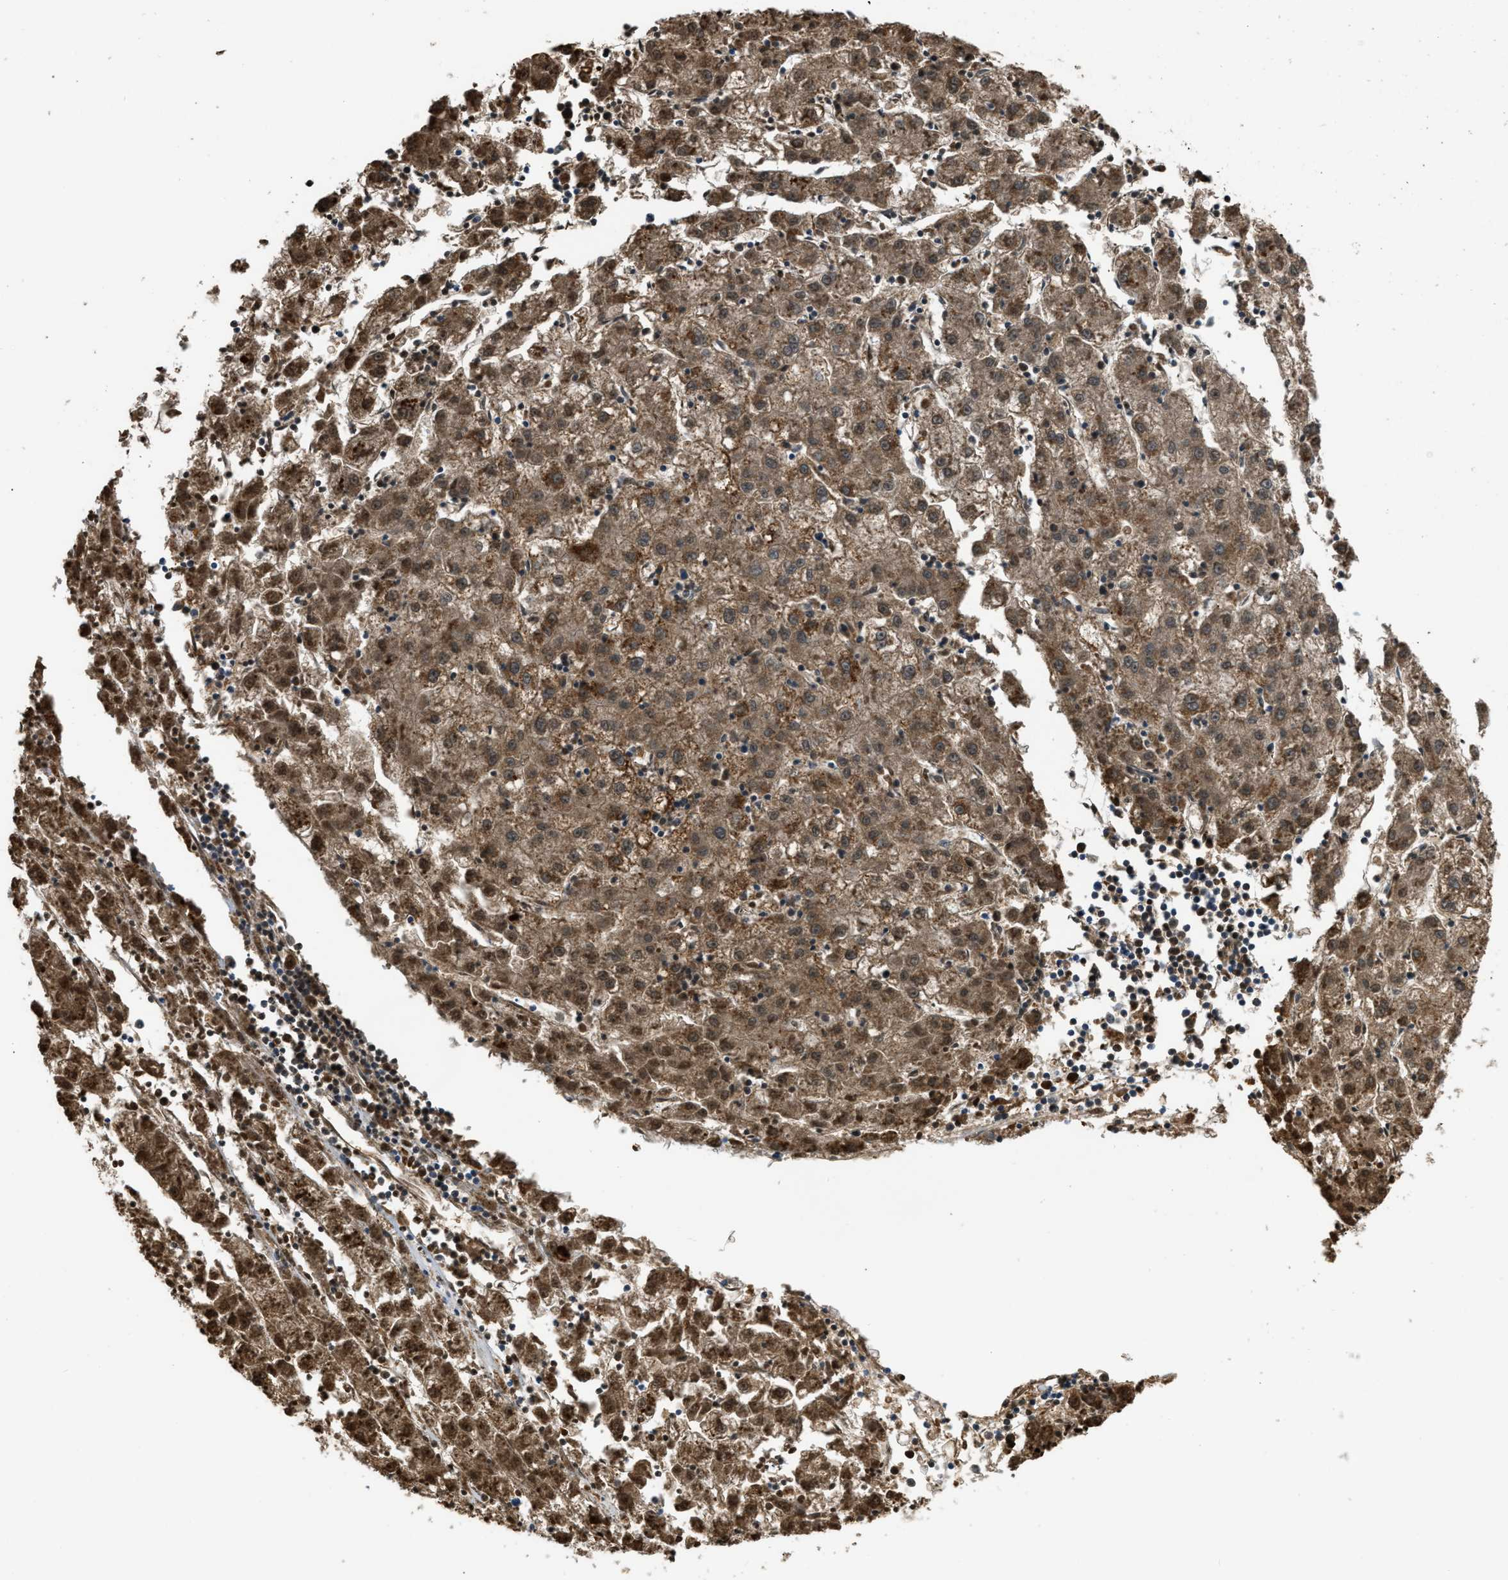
{"staining": {"intensity": "strong", "quantity": ">75%", "location": "cytoplasmic/membranous"}, "tissue": "liver cancer", "cell_type": "Tumor cells", "image_type": "cancer", "snomed": [{"axis": "morphology", "description": "Carcinoma, Hepatocellular, NOS"}, {"axis": "topography", "description": "Liver"}], "caption": "Immunohistochemical staining of hepatocellular carcinoma (liver) shows high levels of strong cytoplasmic/membranous positivity in approximately >75% of tumor cells. (brown staining indicates protein expression, while blue staining denotes nuclei).", "gene": "ETFB", "patient": {"sex": "male", "age": 72}}